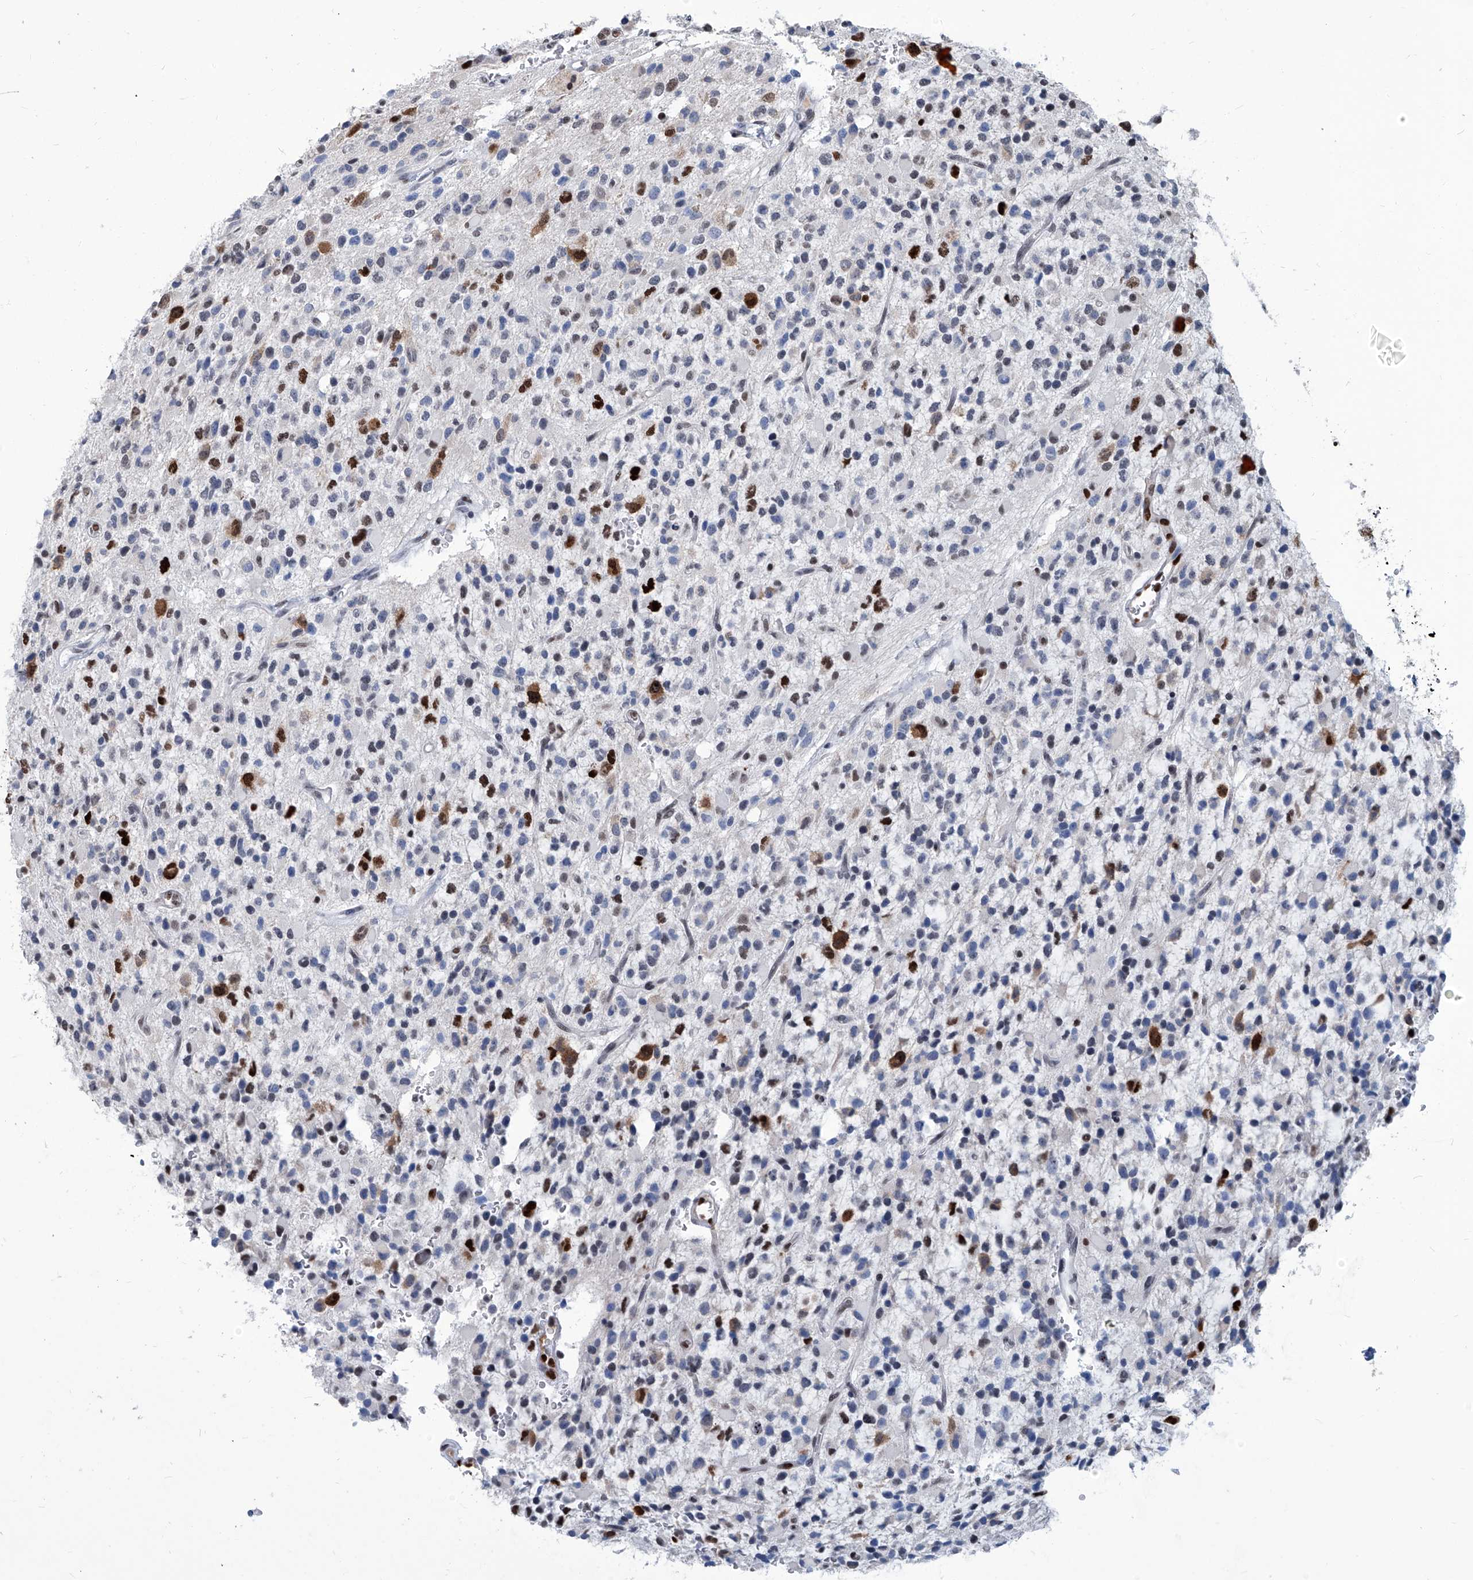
{"staining": {"intensity": "strong", "quantity": "<25%", "location": "cytoplasmic/membranous,nuclear"}, "tissue": "glioma", "cell_type": "Tumor cells", "image_type": "cancer", "snomed": [{"axis": "morphology", "description": "Glioma, malignant, High grade"}, {"axis": "topography", "description": "Brain"}], "caption": "Protein staining reveals strong cytoplasmic/membranous and nuclear expression in approximately <25% of tumor cells in glioma. The protein of interest is stained brown, and the nuclei are stained in blue (DAB IHC with brightfield microscopy, high magnification).", "gene": "PCNA", "patient": {"sex": "male", "age": 34}}